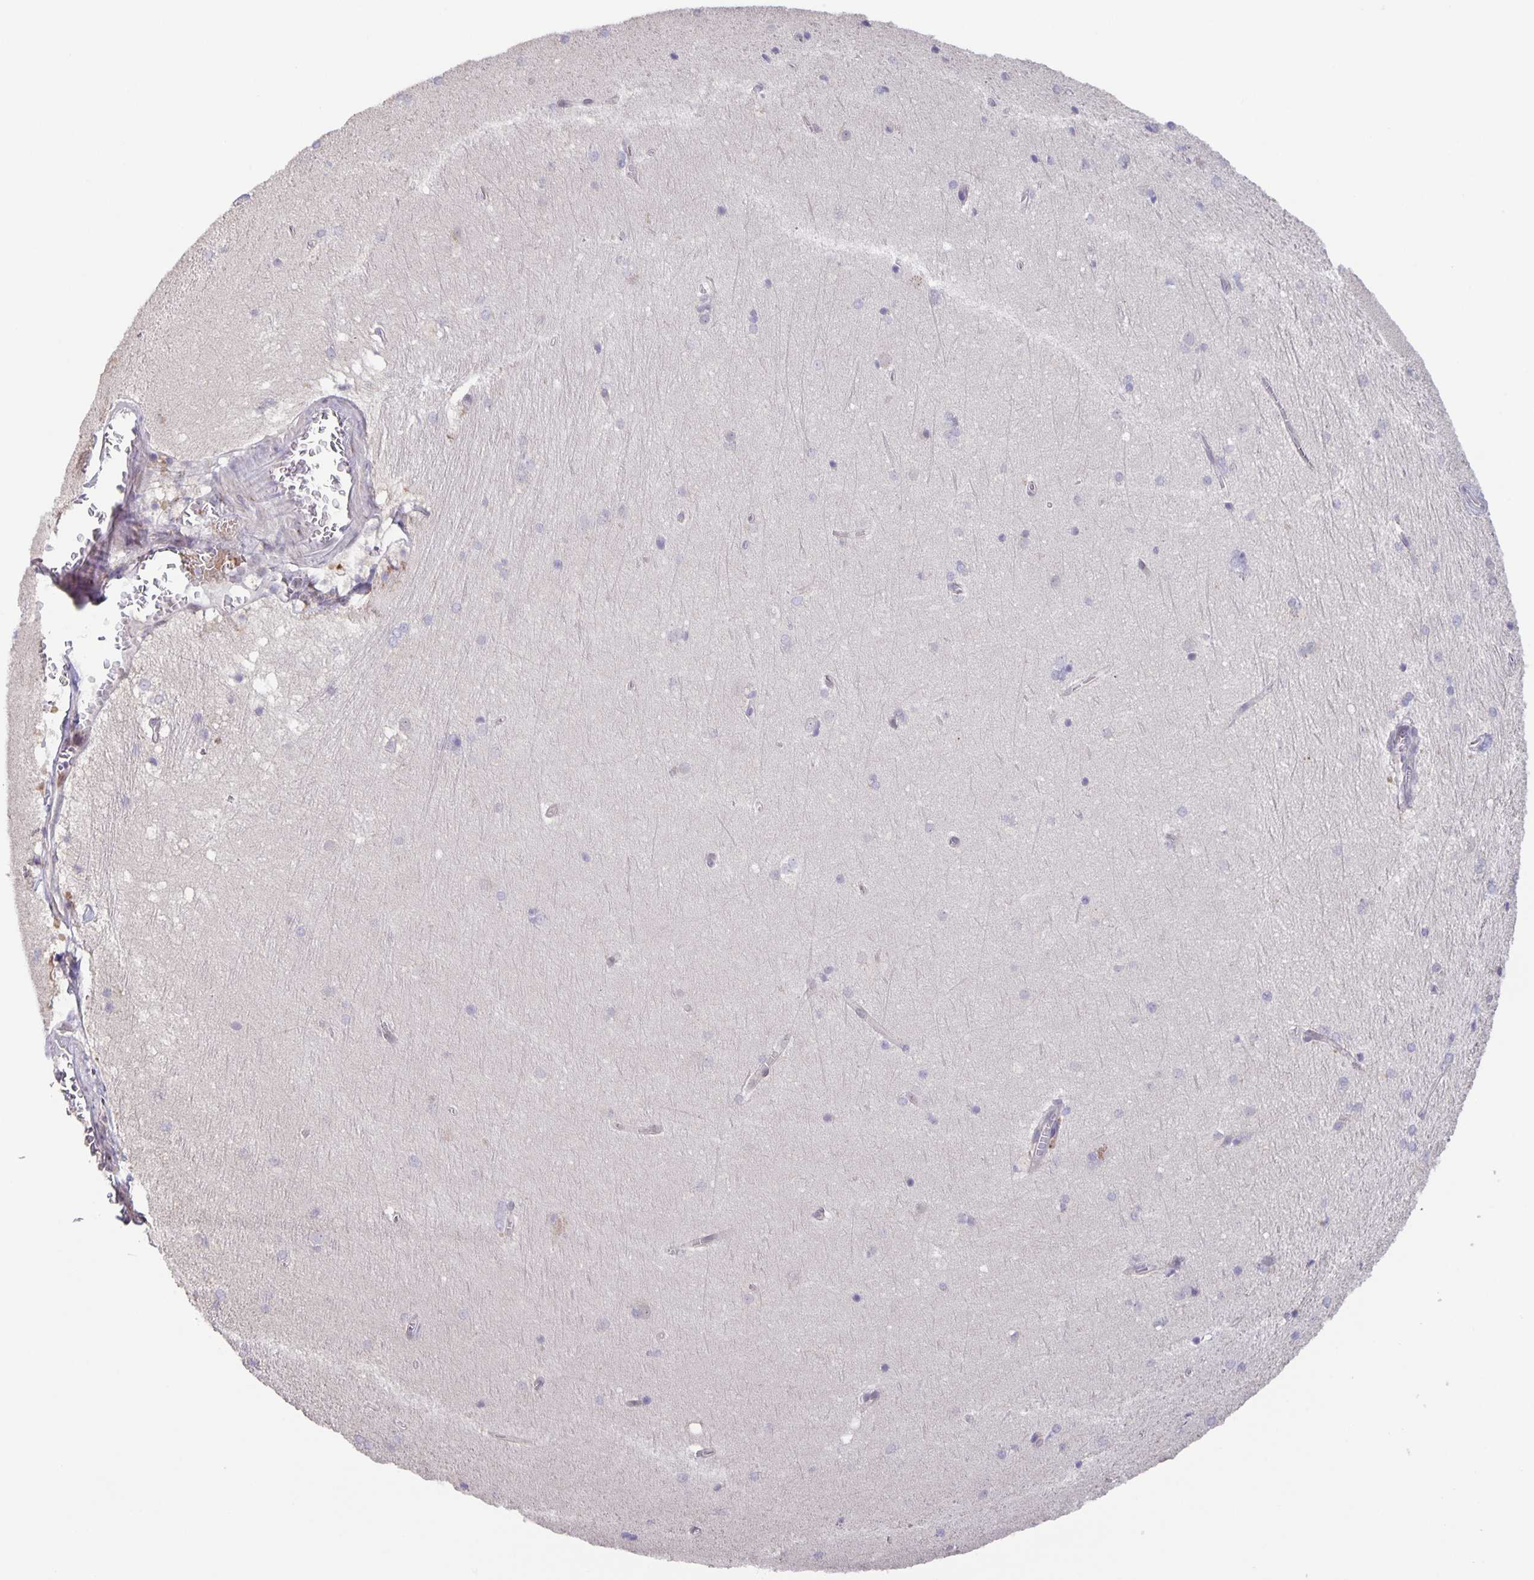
{"staining": {"intensity": "negative", "quantity": "none", "location": "none"}, "tissue": "hippocampus", "cell_type": "Glial cells", "image_type": "normal", "snomed": [{"axis": "morphology", "description": "Normal tissue, NOS"}, {"axis": "topography", "description": "Cerebral cortex"}, {"axis": "topography", "description": "Hippocampus"}], "caption": "Glial cells are negative for brown protein staining in unremarkable hippocampus. The staining was performed using DAB to visualize the protein expression in brown, while the nuclei were stained in blue with hematoxylin (Magnification: 20x).", "gene": "MAPK12", "patient": {"sex": "female", "age": 19}}